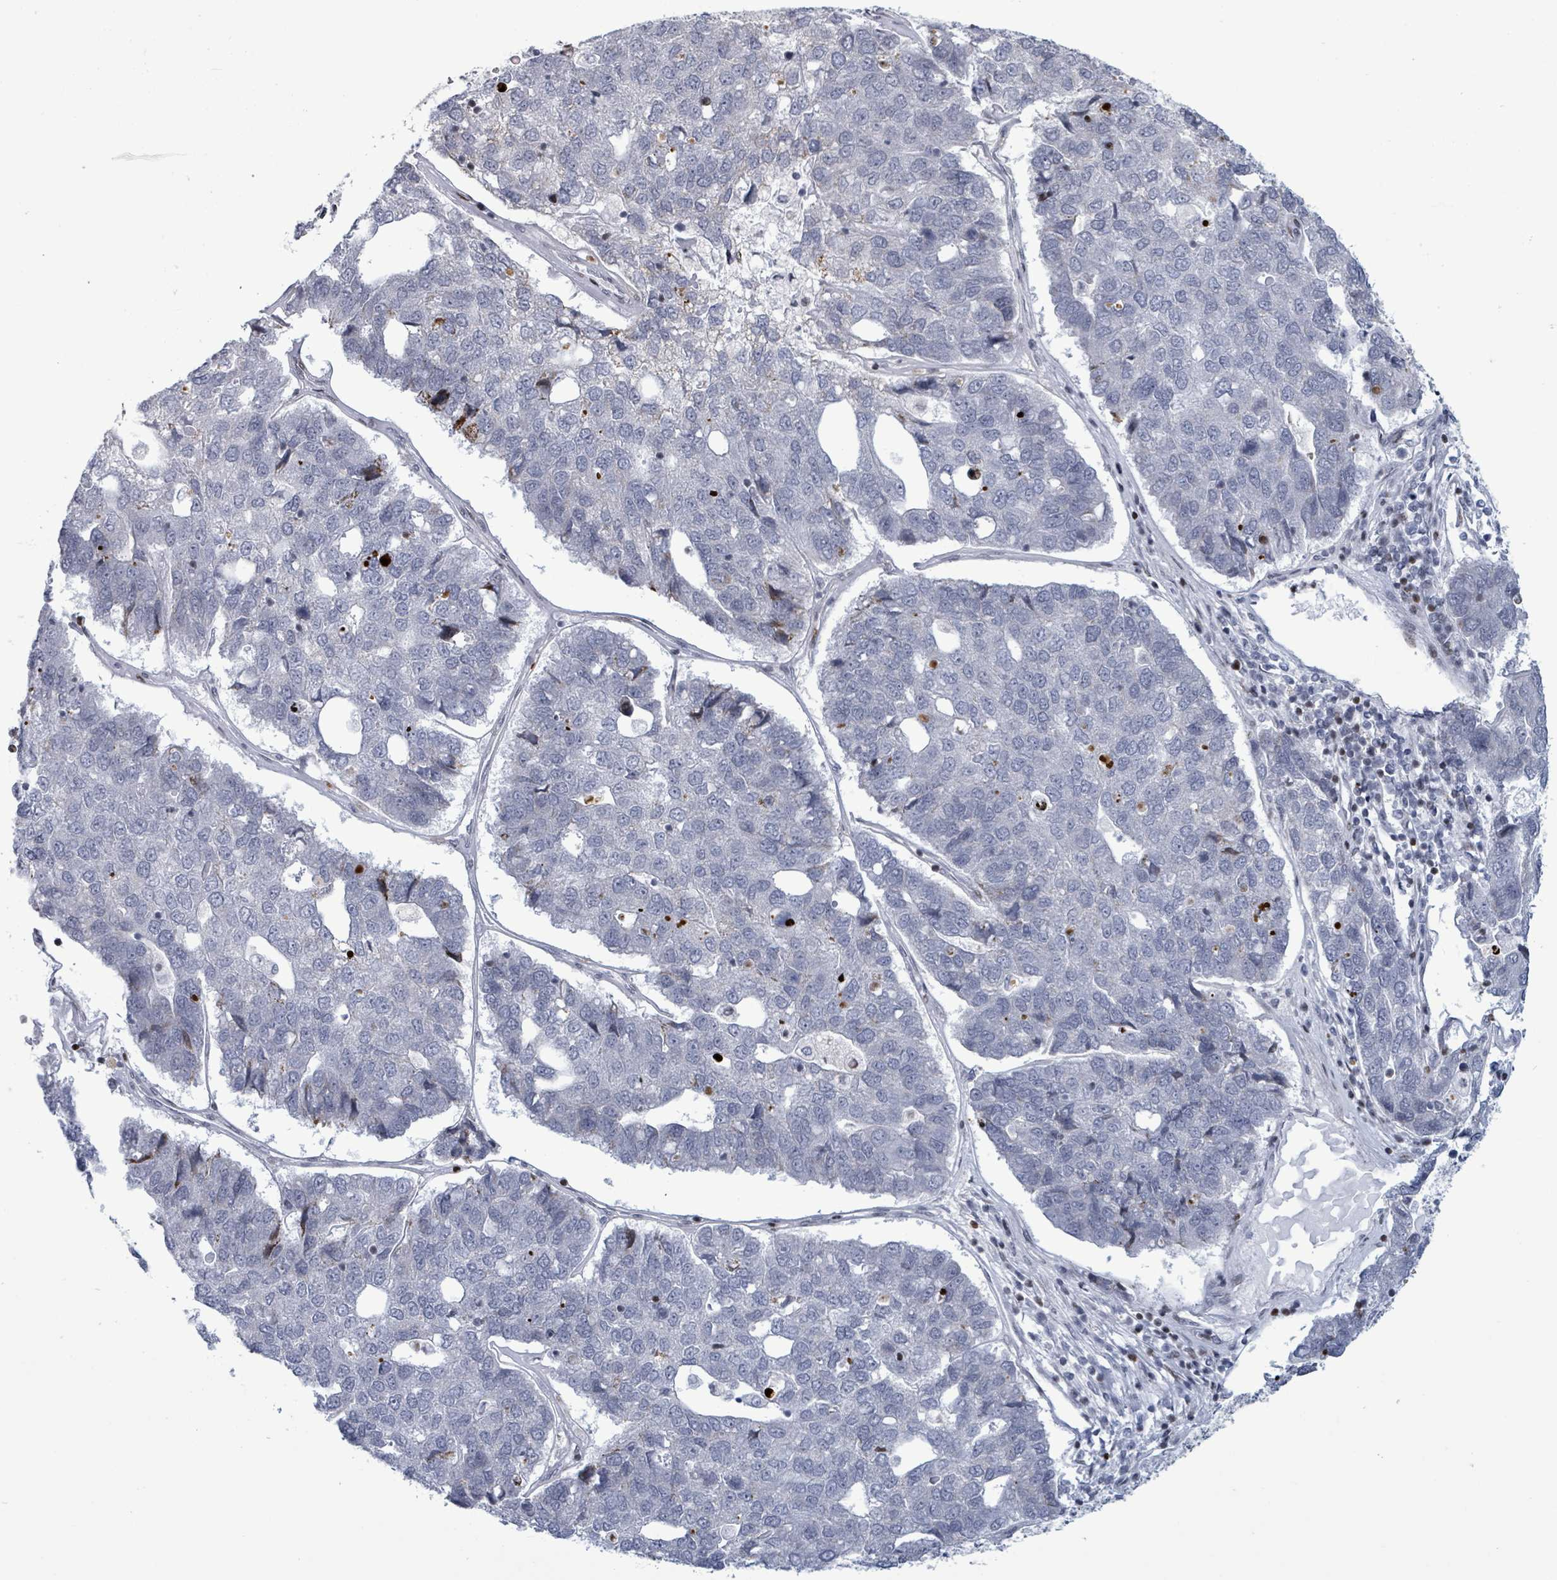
{"staining": {"intensity": "negative", "quantity": "none", "location": "none"}, "tissue": "pancreatic cancer", "cell_type": "Tumor cells", "image_type": "cancer", "snomed": [{"axis": "morphology", "description": "Adenocarcinoma, NOS"}, {"axis": "topography", "description": "Pancreas"}], "caption": "This is an IHC micrograph of pancreatic cancer (adenocarcinoma). There is no staining in tumor cells.", "gene": "FNDC4", "patient": {"sex": "female", "age": 61}}